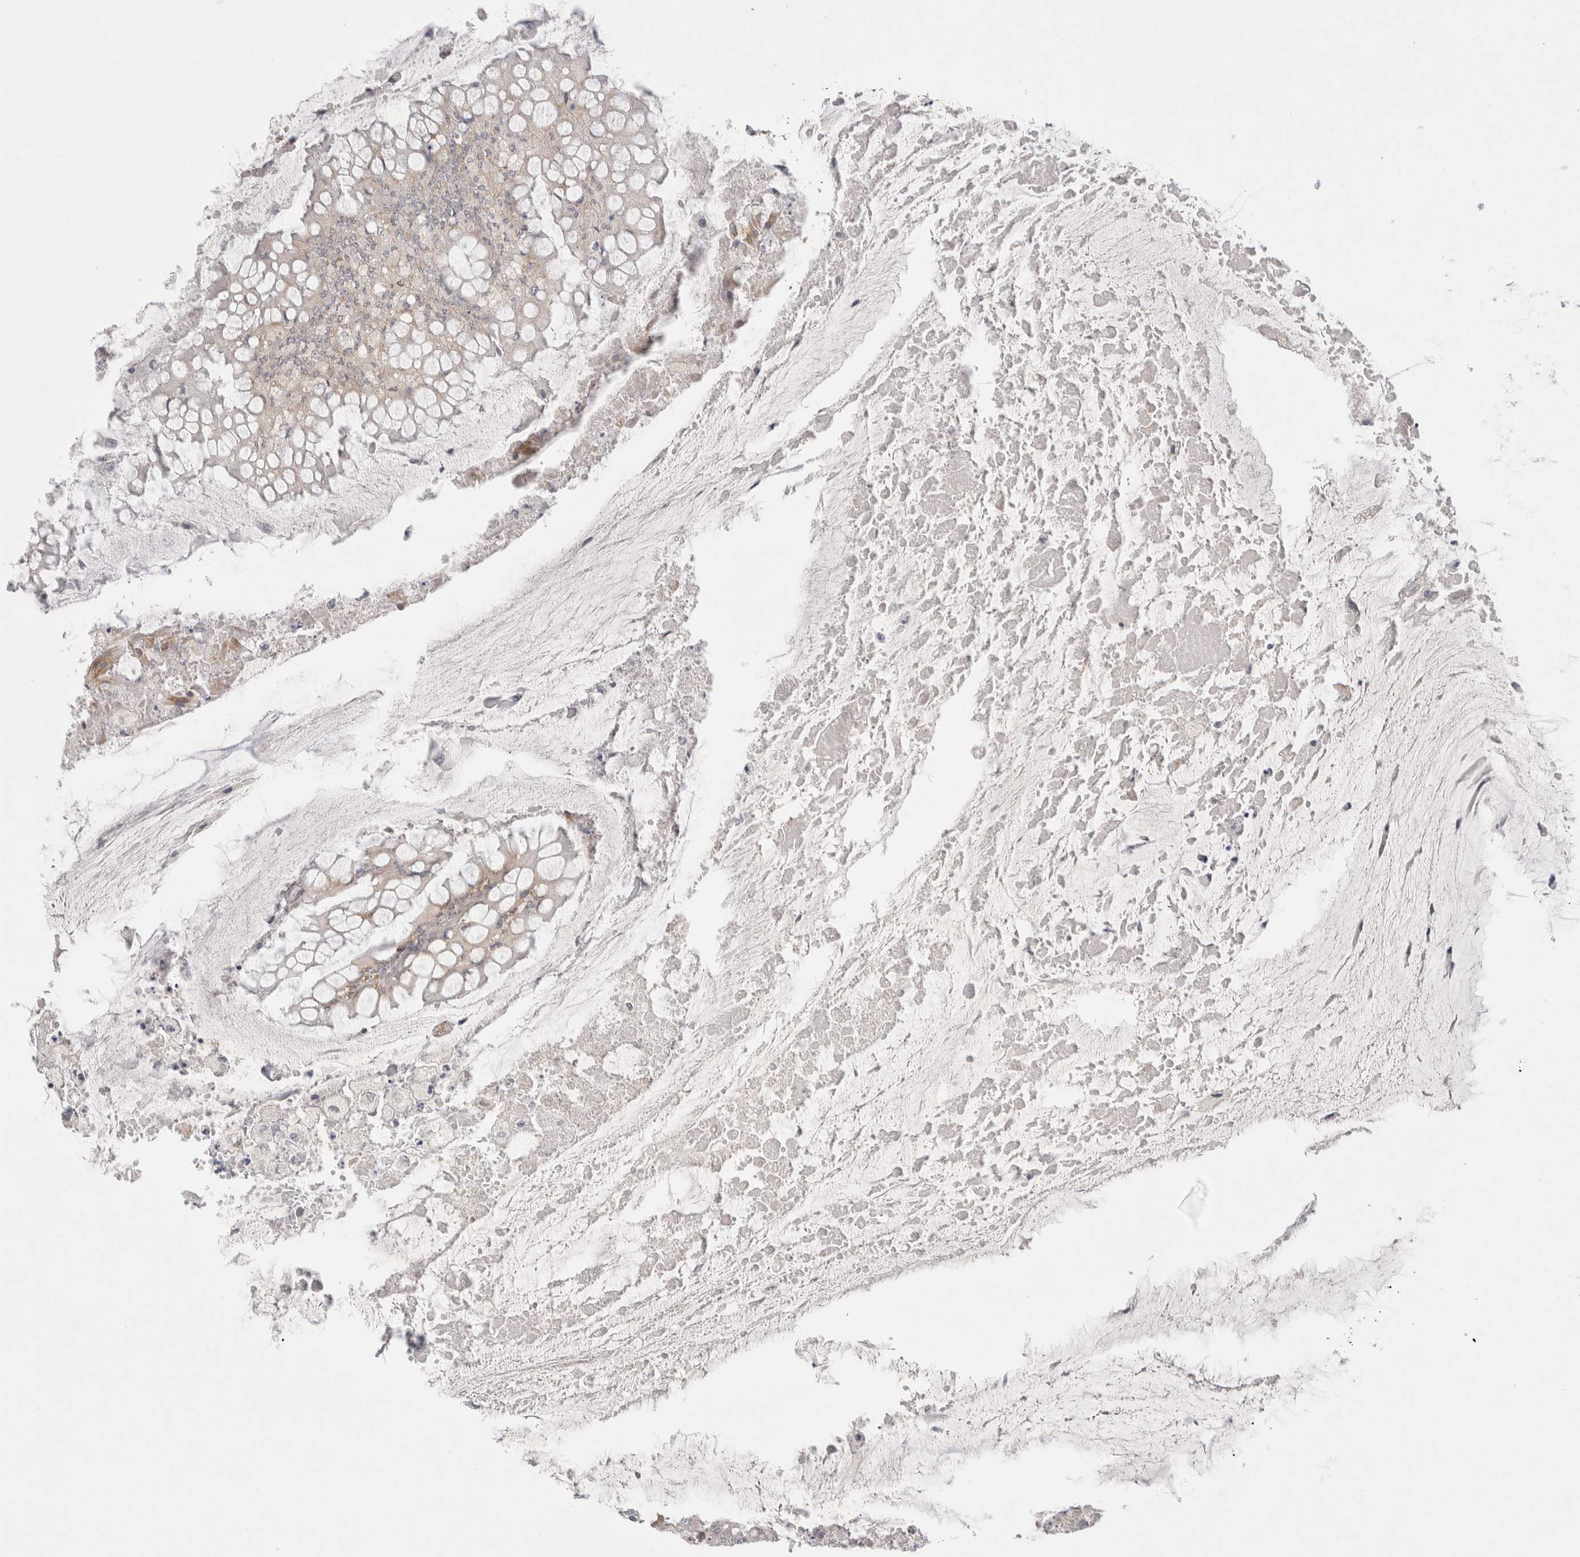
{"staining": {"intensity": "weak", "quantity": "25%-75%", "location": "cytoplasmic/membranous"}, "tissue": "colorectal cancer", "cell_type": "Tumor cells", "image_type": "cancer", "snomed": [{"axis": "morphology", "description": "Adenoma, NOS"}, {"axis": "morphology", "description": "Adenocarcinoma, NOS"}, {"axis": "topography", "description": "Colon"}], "caption": "Brown immunohistochemical staining in adenoma (colorectal) reveals weak cytoplasmic/membranous staining in about 25%-75% of tumor cells.", "gene": "TRMT1L", "patient": {"sex": "male", "age": 79}}